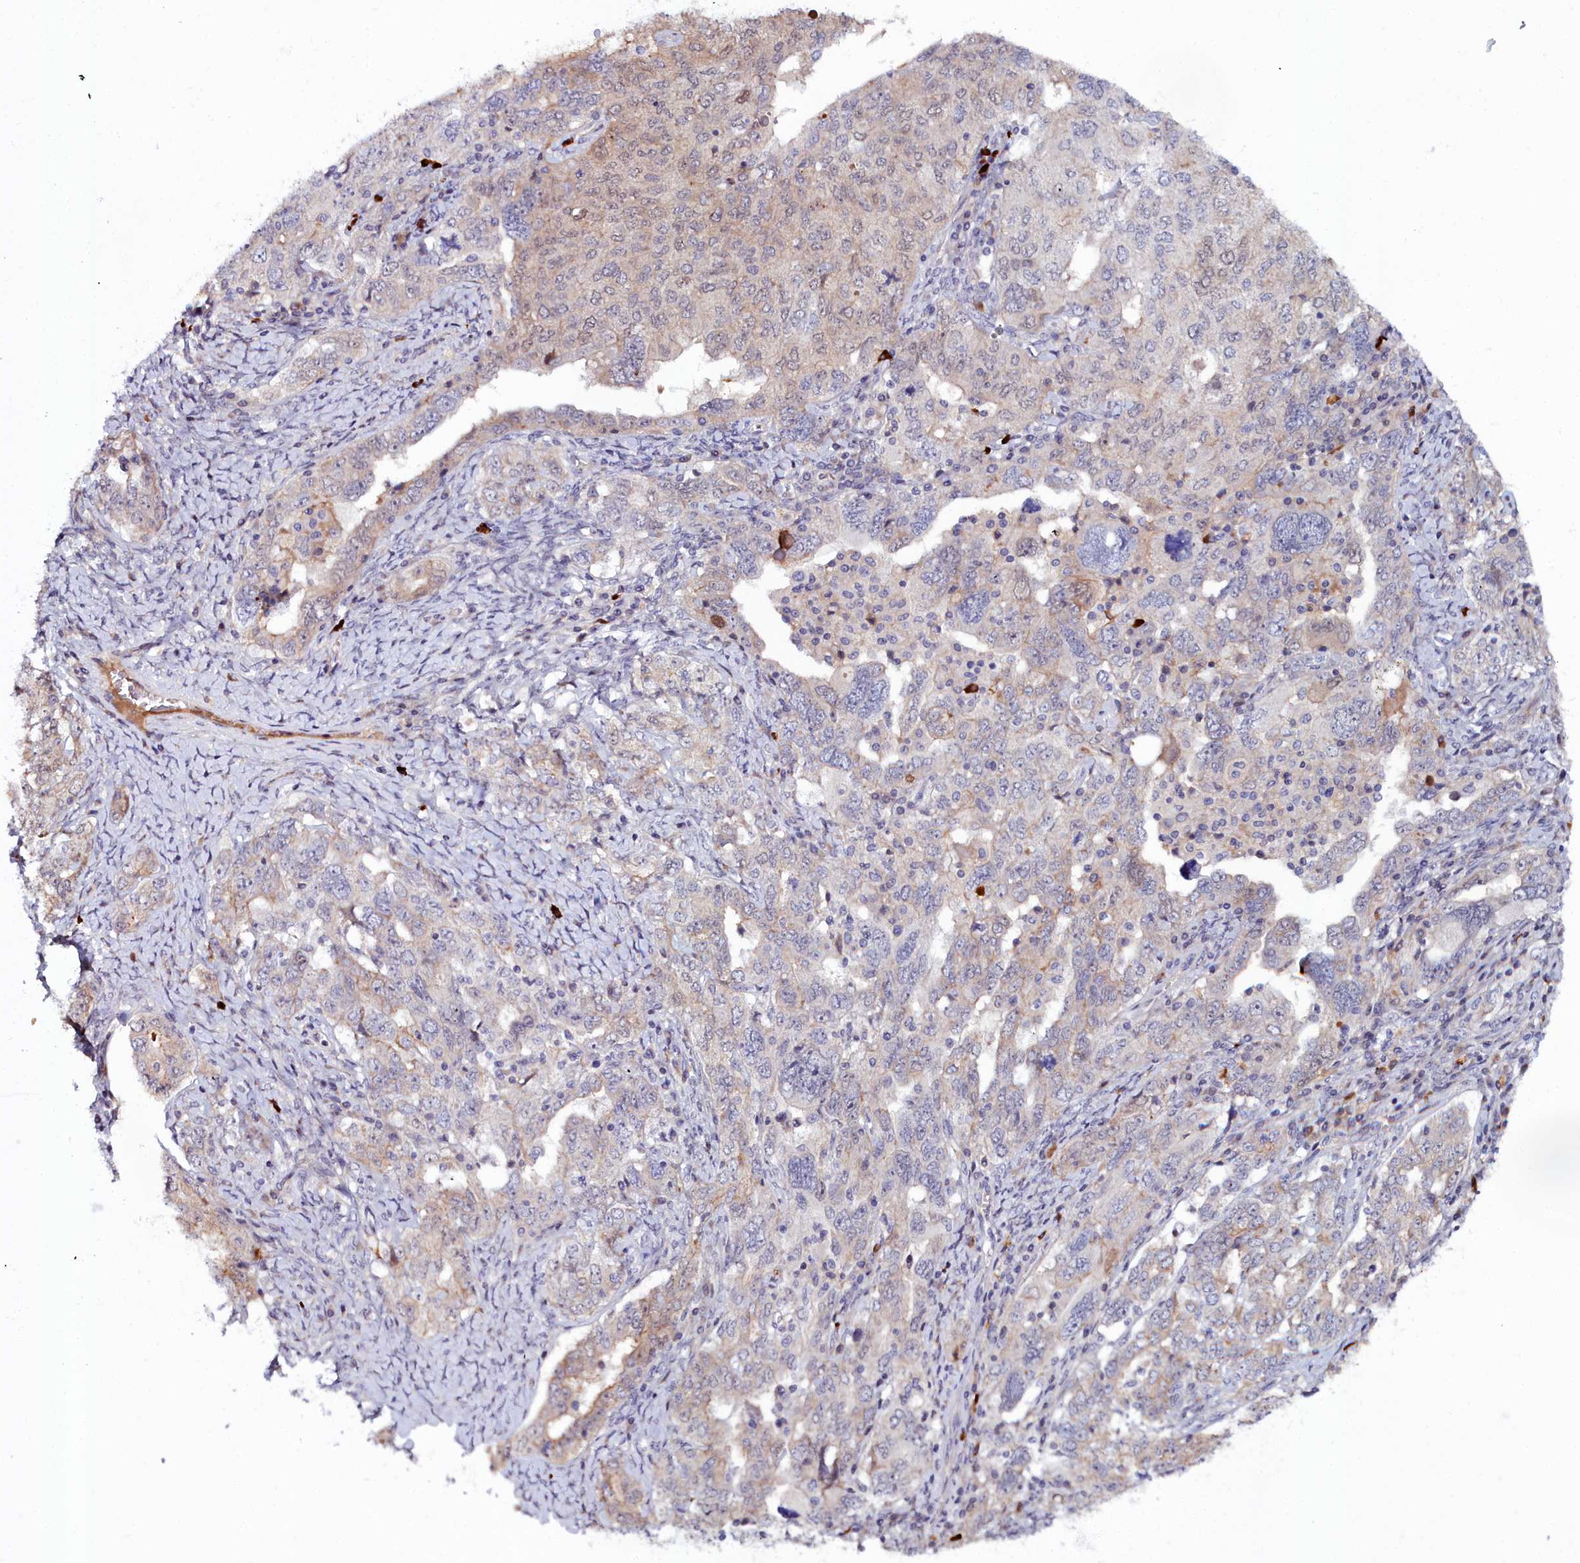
{"staining": {"intensity": "weak", "quantity": "<25%", "location": "nuclear"}, "tissue": "ovarian cancer", "cell_type": "Tumor cells", "image_type": "cancer", "snomed": [{"axis": "morphology", "description": "Carcinoma, endometroid"}, {"axis": "topography", "description": "Ovary"}], "caption": "This is an immunohistochemistry photomicrograph of human ovarian cancer (endometroid carcinoma). There is no expression in tumor cells.", "gene": "KCTD18", "patient": {"sex": "female", "age": 62}}